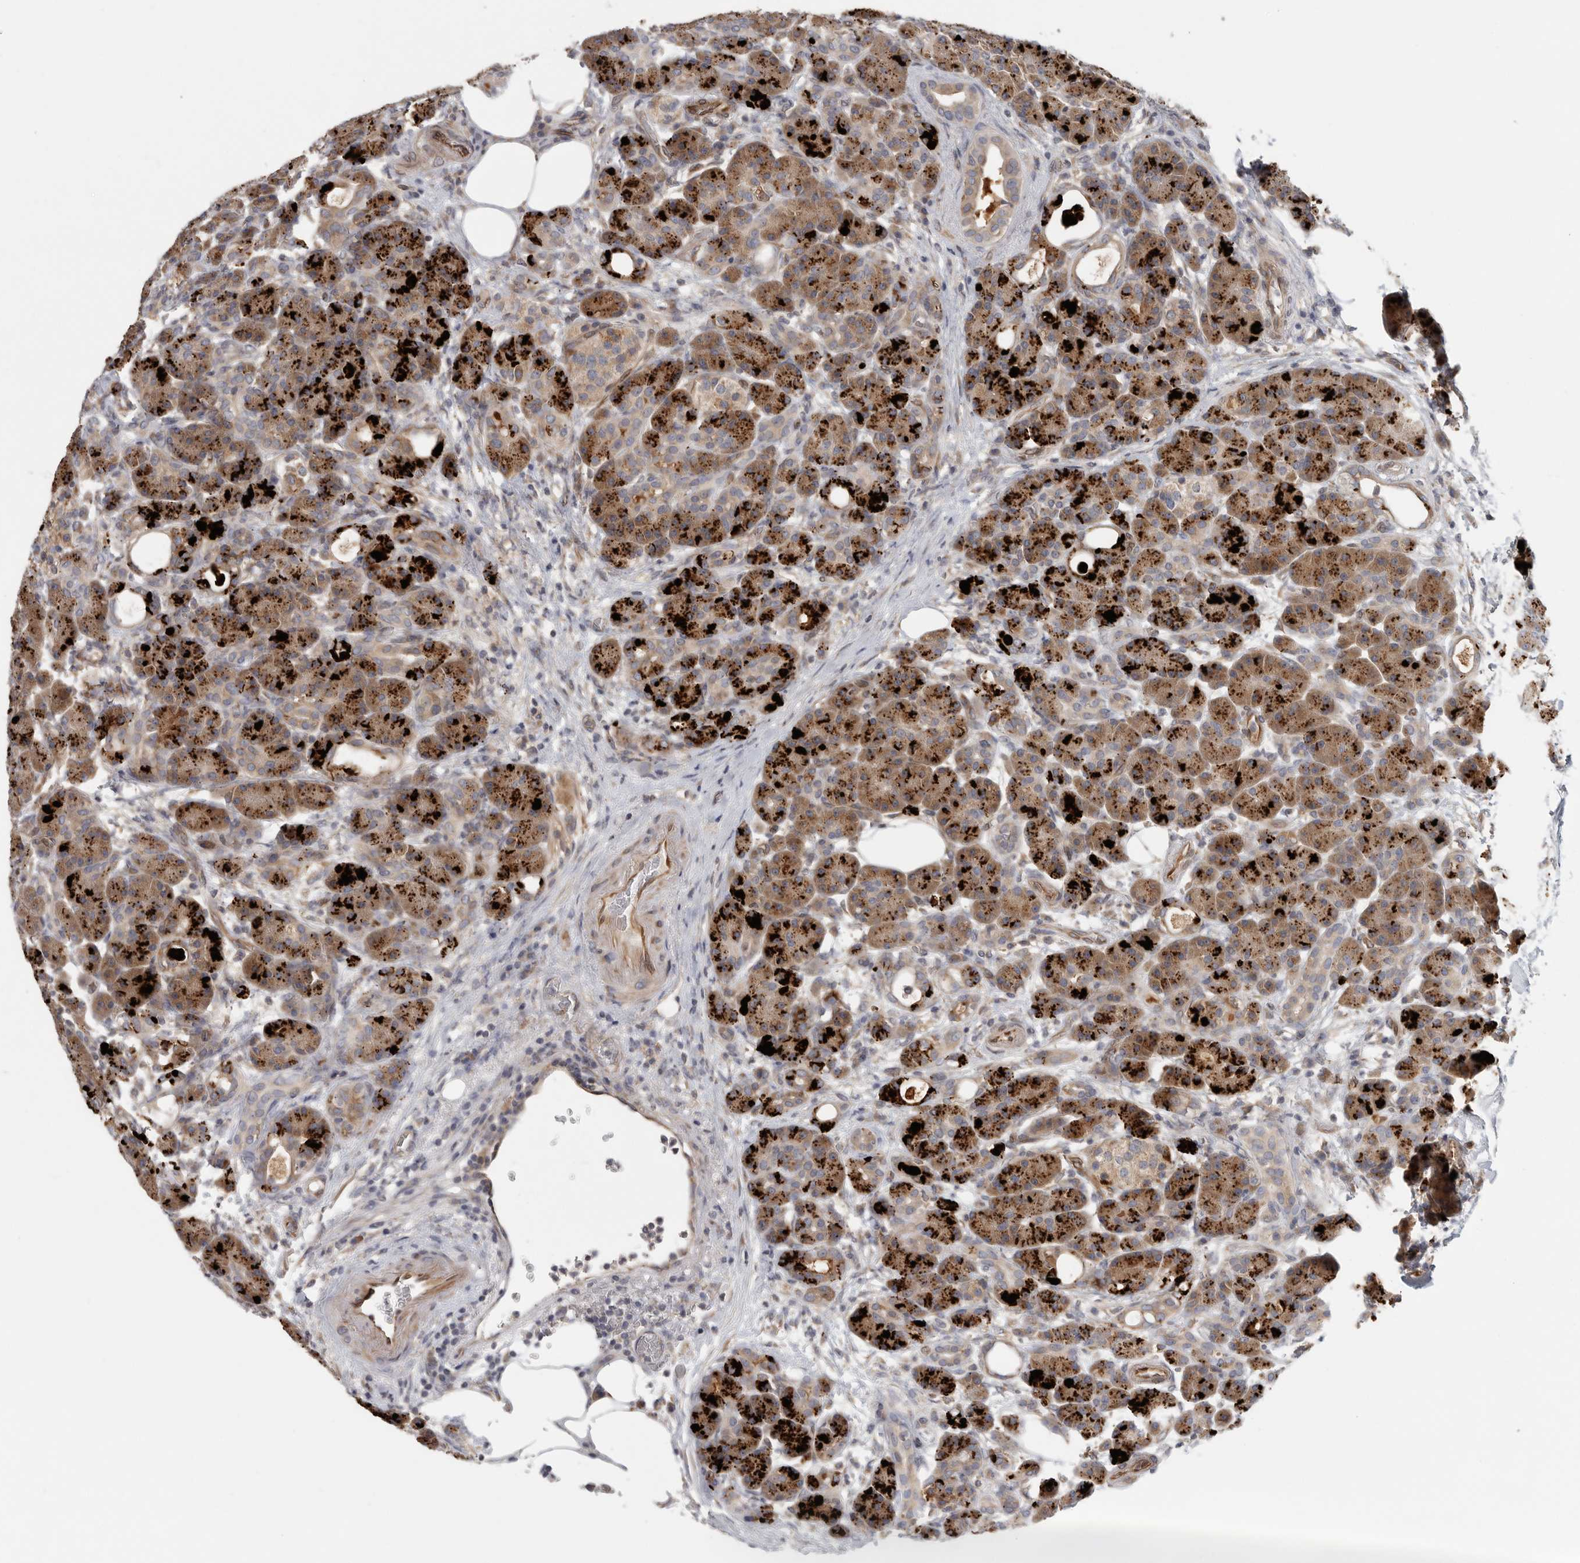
{"staining": {"intensity": "moderate", "quantity": ">75%", "location": "cytoplasmic/membranous"}, "tissue": "pancreas", "cell_type": "Exocrine glandular cells", "image_type": "normal", "snomed": [{"axis": "morphology", "description": "Normal tissue, NOS"}, {"axis": "topography", "description": "Pancreas"}], "caption": "Pancreas was stained to show a protein in brown. There is medium levels of moderate cytoplasmic/membranous expression in approximately >75% of exocrine glandular cells.", "gene": "BCAP29", "patient": {"sex": "male", "age": 63}}